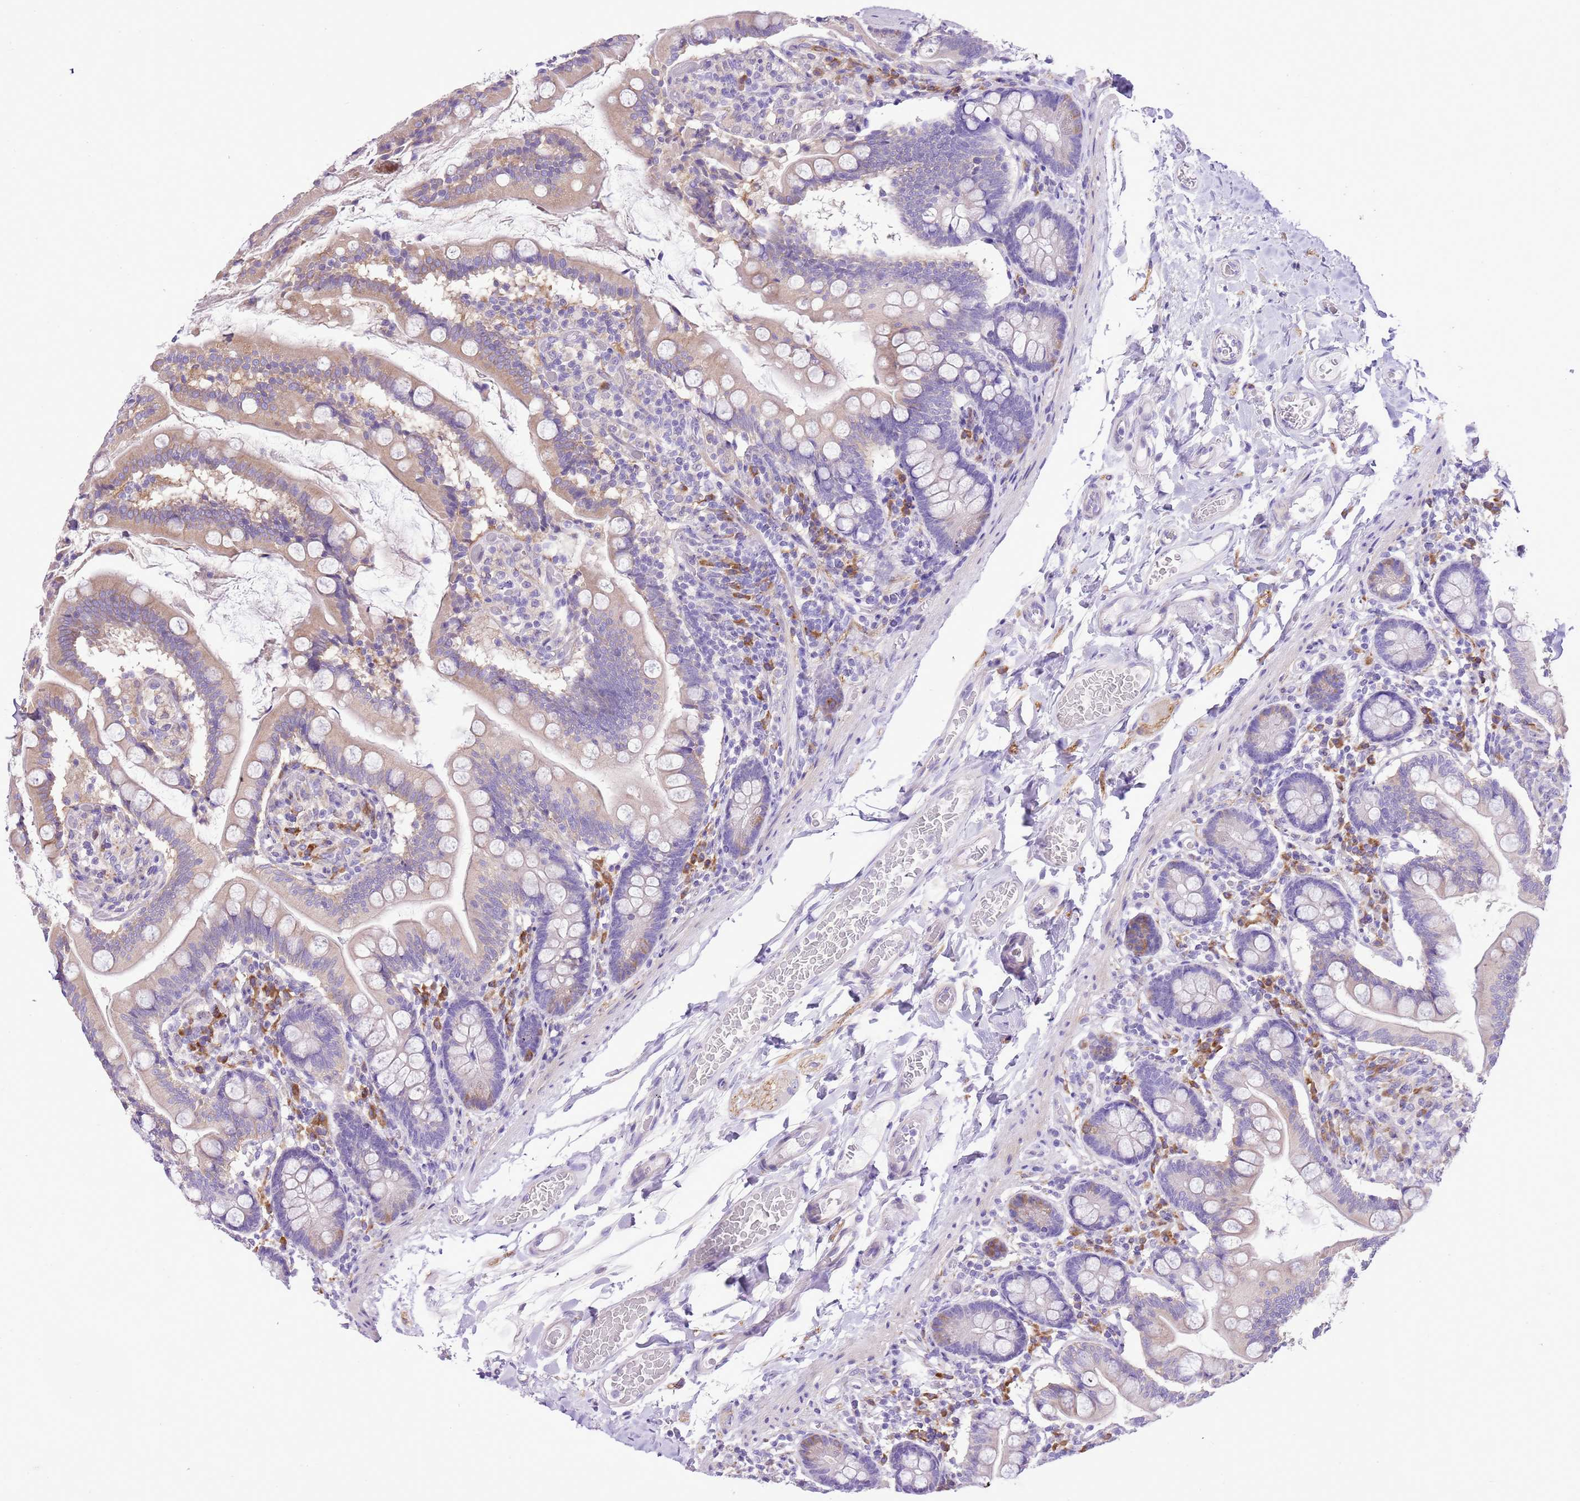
{"staining": {"intensity": "moderate", "quantity": "<25%", "location": "cytoplasmic/membranous"}, "tissue": "small intestine", "cell_type": "Glandular cells", "image_type": "normal", "snomed": [{"axis": "morphology", "description": "Normal tissue, NOS"}, {"axis": "topography", "description": "Small intestine"}], "caption": "Glandular cells show moderate cytoplasmic/membranous positivity in about <25% of cells in benign small intestine.", "gene": "AAR2", "patient": {"sex": "female", "age": 64}}